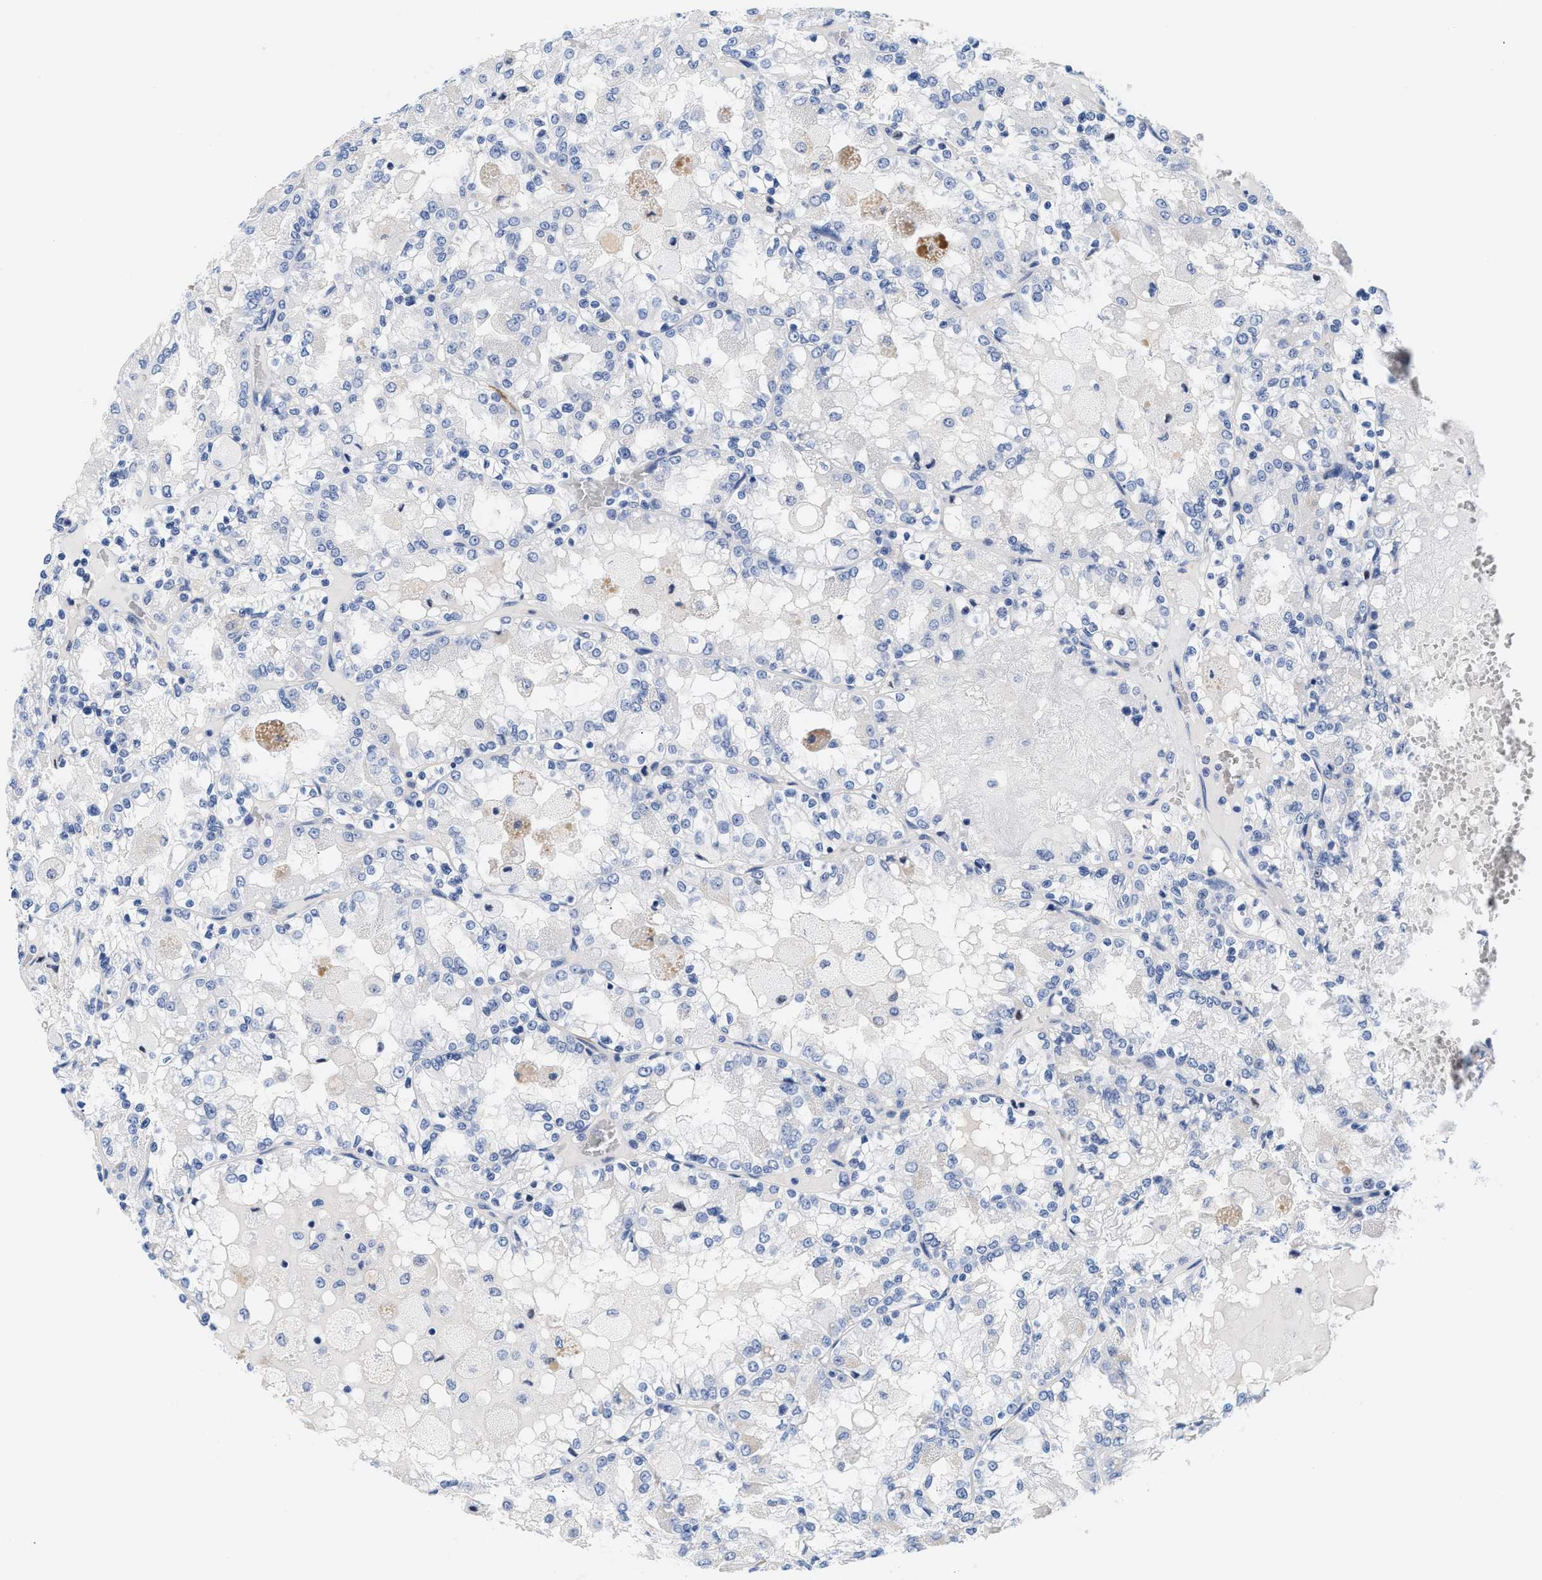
{"staining": {"intensity": "negative", "quantity": "none", "location": "none"}, "tissue": "renal cancer", "cell_type": "Tumor cells", "image_type": "cancer", "snomed": [{"axis": "morphology", "description": "Adenocarcinoma, NOS"}, {"axis": "topography", "description": "Kidney"}], "caption": "Immunohistochemical staining of human adenocarcinoma (renal) demonstrates no significant positivity in tumor cells.", "gene": "ACTL7B", "patient": {"sex": "female", "age": 56}}